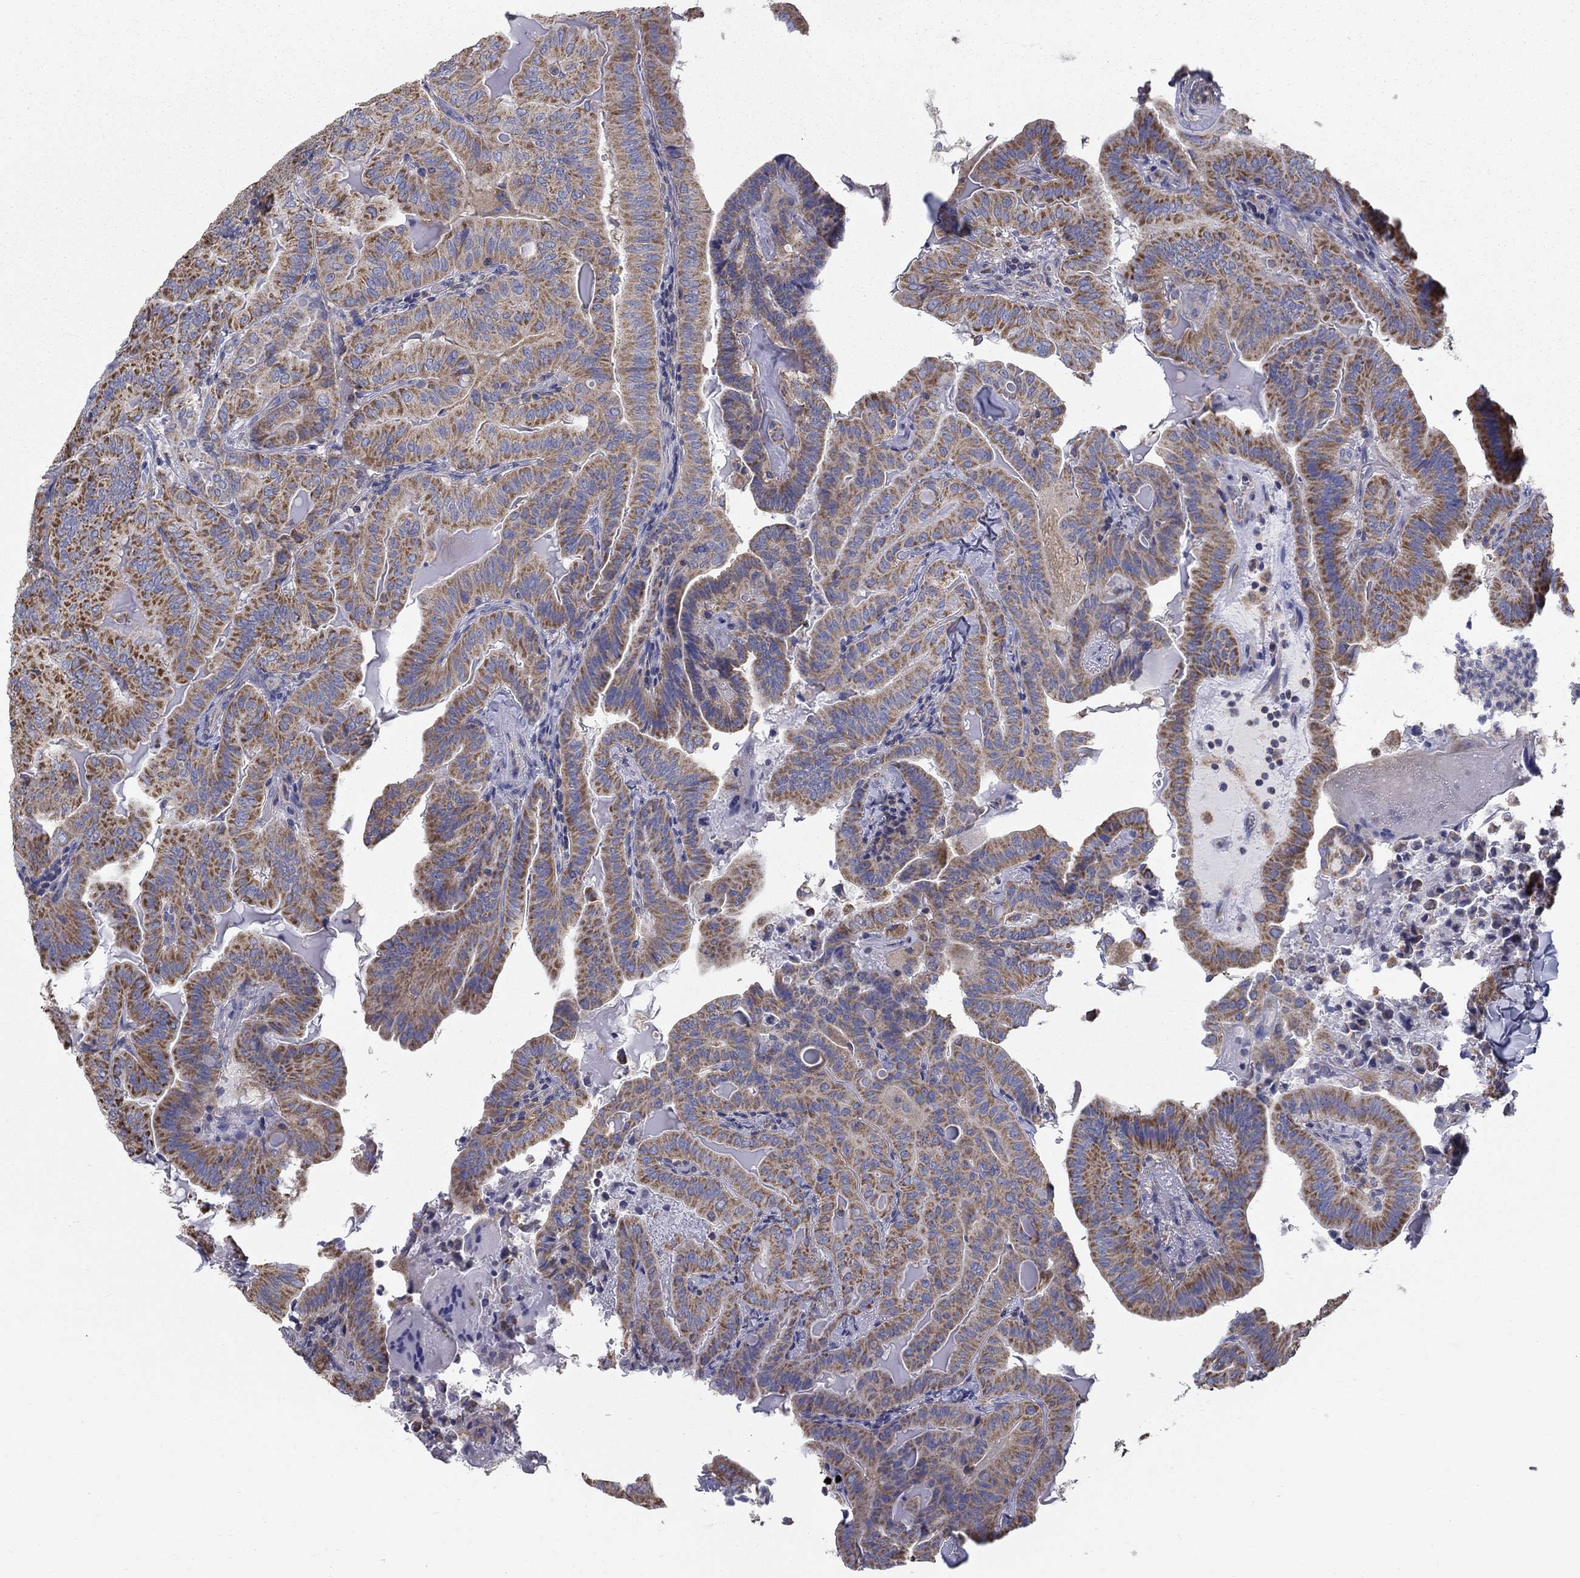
{"staining": {"intensity": "moderate", "quantity": ">75%", "location": "cytoplasmic/membranous"}, "tissue": "thyroid cancer", "cell_type": "Tumor cells", "image_type": "cancer", "snomed": [{"axis": "morphology", "description": "Papillary adenocarcinoma, NOS"}, {"axis": "topography", "description": "Thyroid gland"}], "caption": "This histopathology image reveals immunohistochemistry (IHC) staining of human thyroid cancer (papillary adenocarcinoma), with medium moderate cytoplasmic/membranous expression in approximately >75% of tumor cells.", "gene": "NME5", "patient": {"sex": "female", "age": 68}}